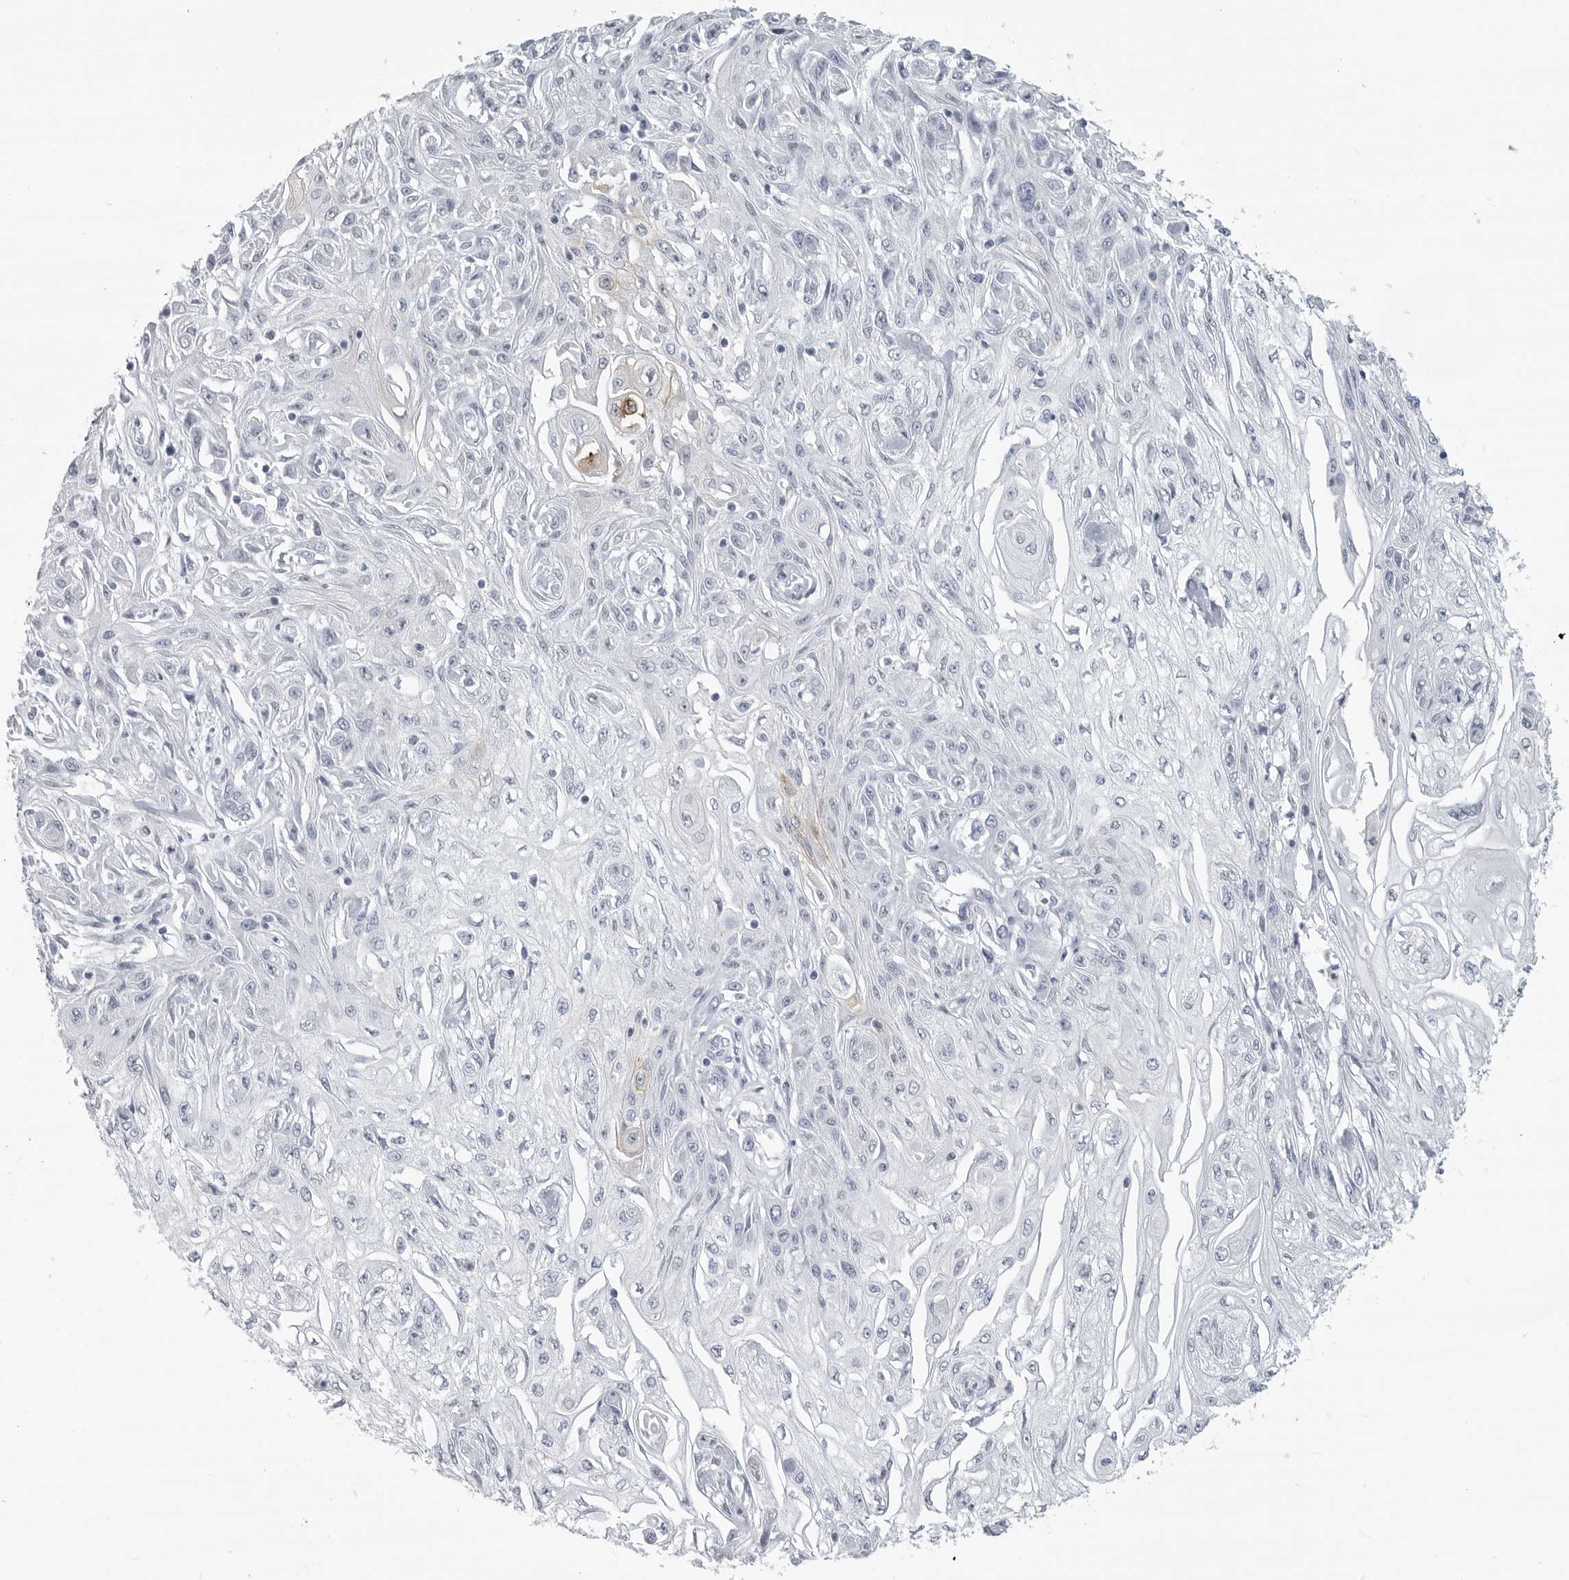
{"staining": {"intensity": "moderate", "quantity": "<25%", "location": "cytoplasmic/membranous"}, "tissue": "skin cancer", "cell_type": "Tumor cells", "image_type": "cancer", "snomed": [{"axis": "morphology", "description": "Squamous cell carcinoma, NOS"}, {"axis": "morphology", "description": "Squamous cell carcinoma, metastatic, NOS"}, {"axis": "topography", "description": "Skin"}, {"axis": "topography", "description": "Lymph node"}], "caption": "Protein analysis of skin cancer tissue demonstrates moderate cytoplasmic/membranous staining in approximately <25% of tumor cells.", "gene": "LY6D", "patient": {"sex": "male", "age": 75}}